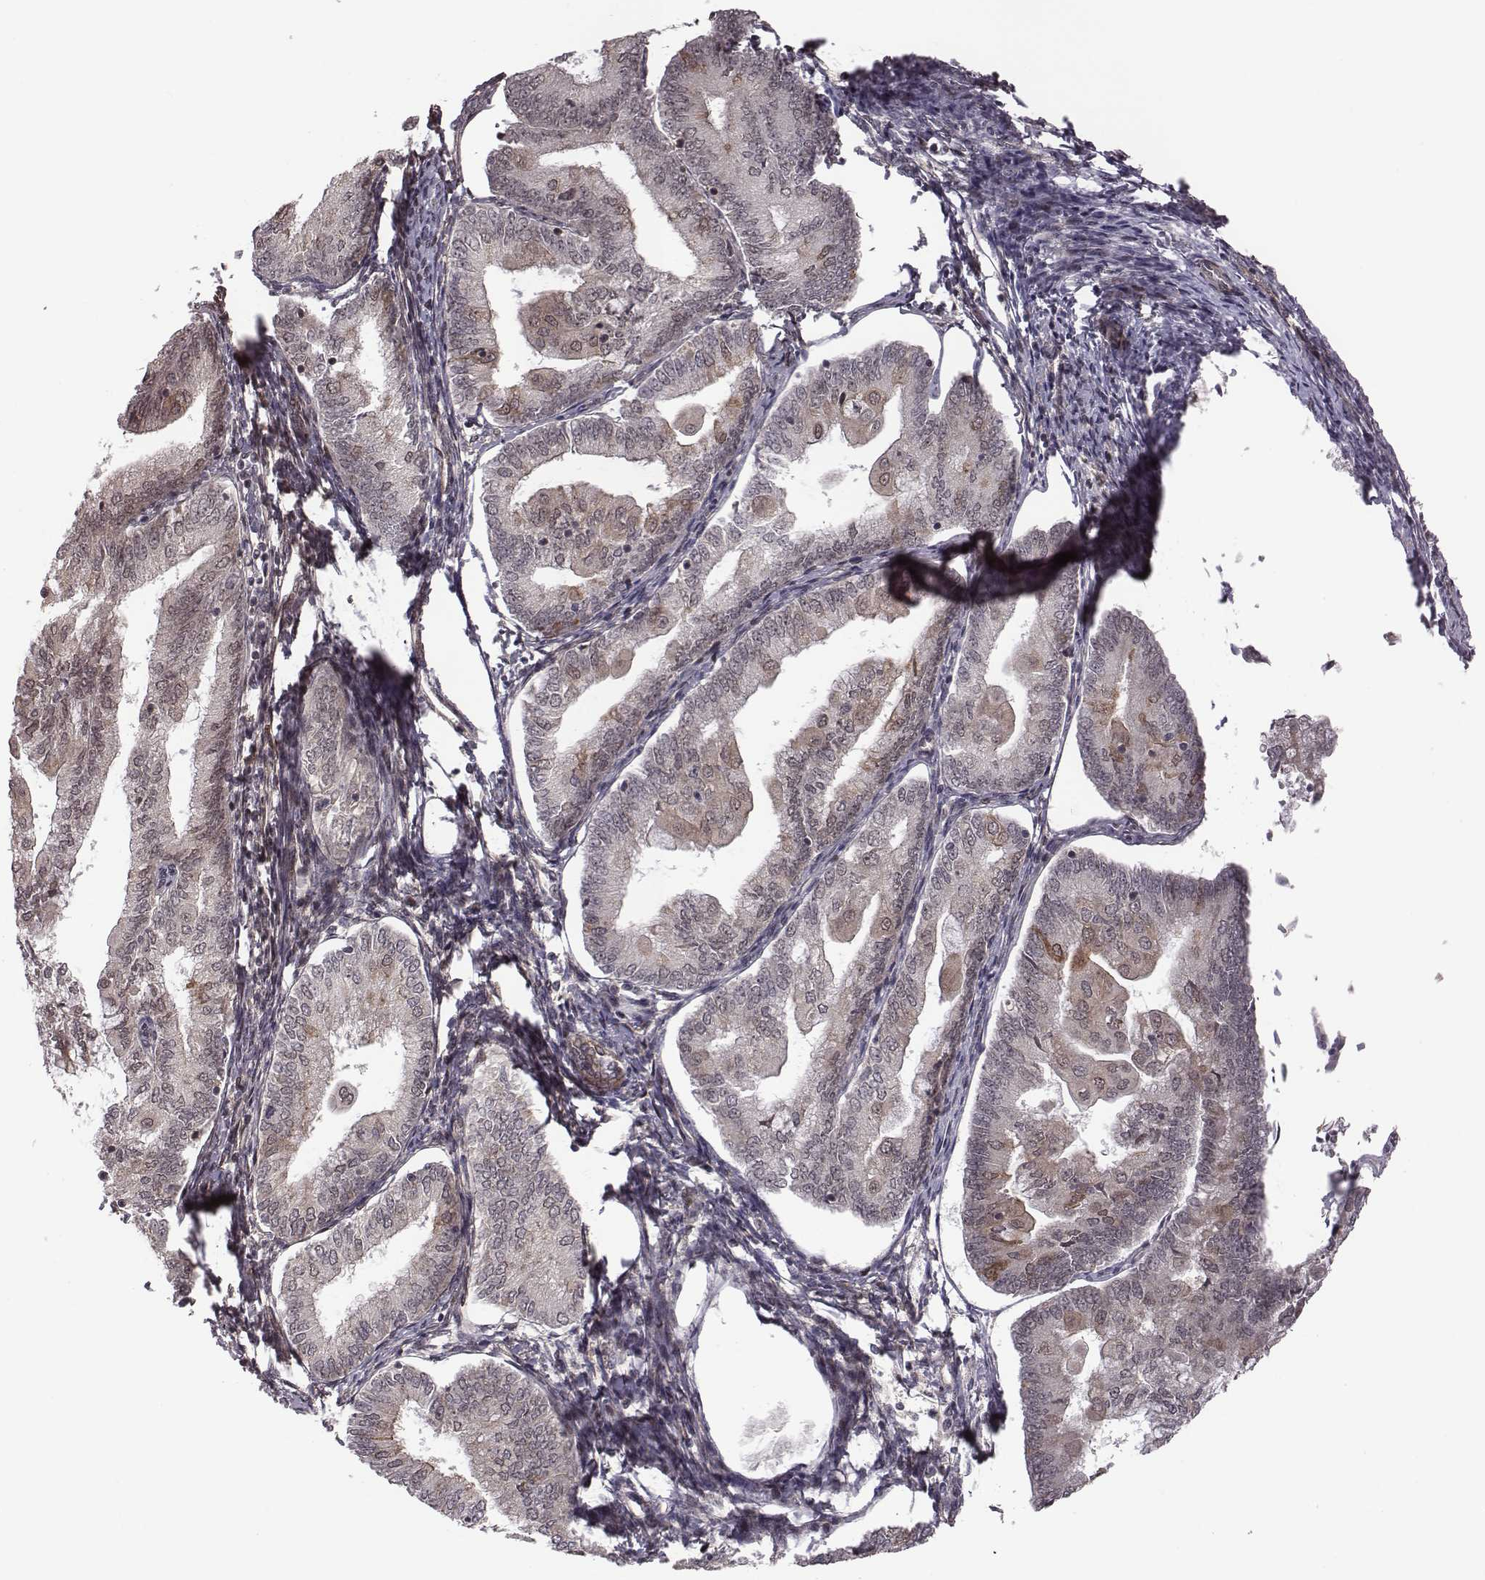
{"staining": {"intensity": "weak", "quantity": "<25%", "location": "cytoplasmic/membranous"}, "tissue": "endometrial cancer", "cell_type": "Tumor cells", "image_type": "cancer", "snomed": [{"axis": "morphology", "description": "Adenocarcinoma, NOS"}, {"axis": "topography", "description": "Endometrium"}], "caption": "An image of endometrial adenocarcinoma stained for a protein demonstrates no brown staining in tumor cells.", "gene": "RPL3", "patient": {"sex": "female", "age": 55}}